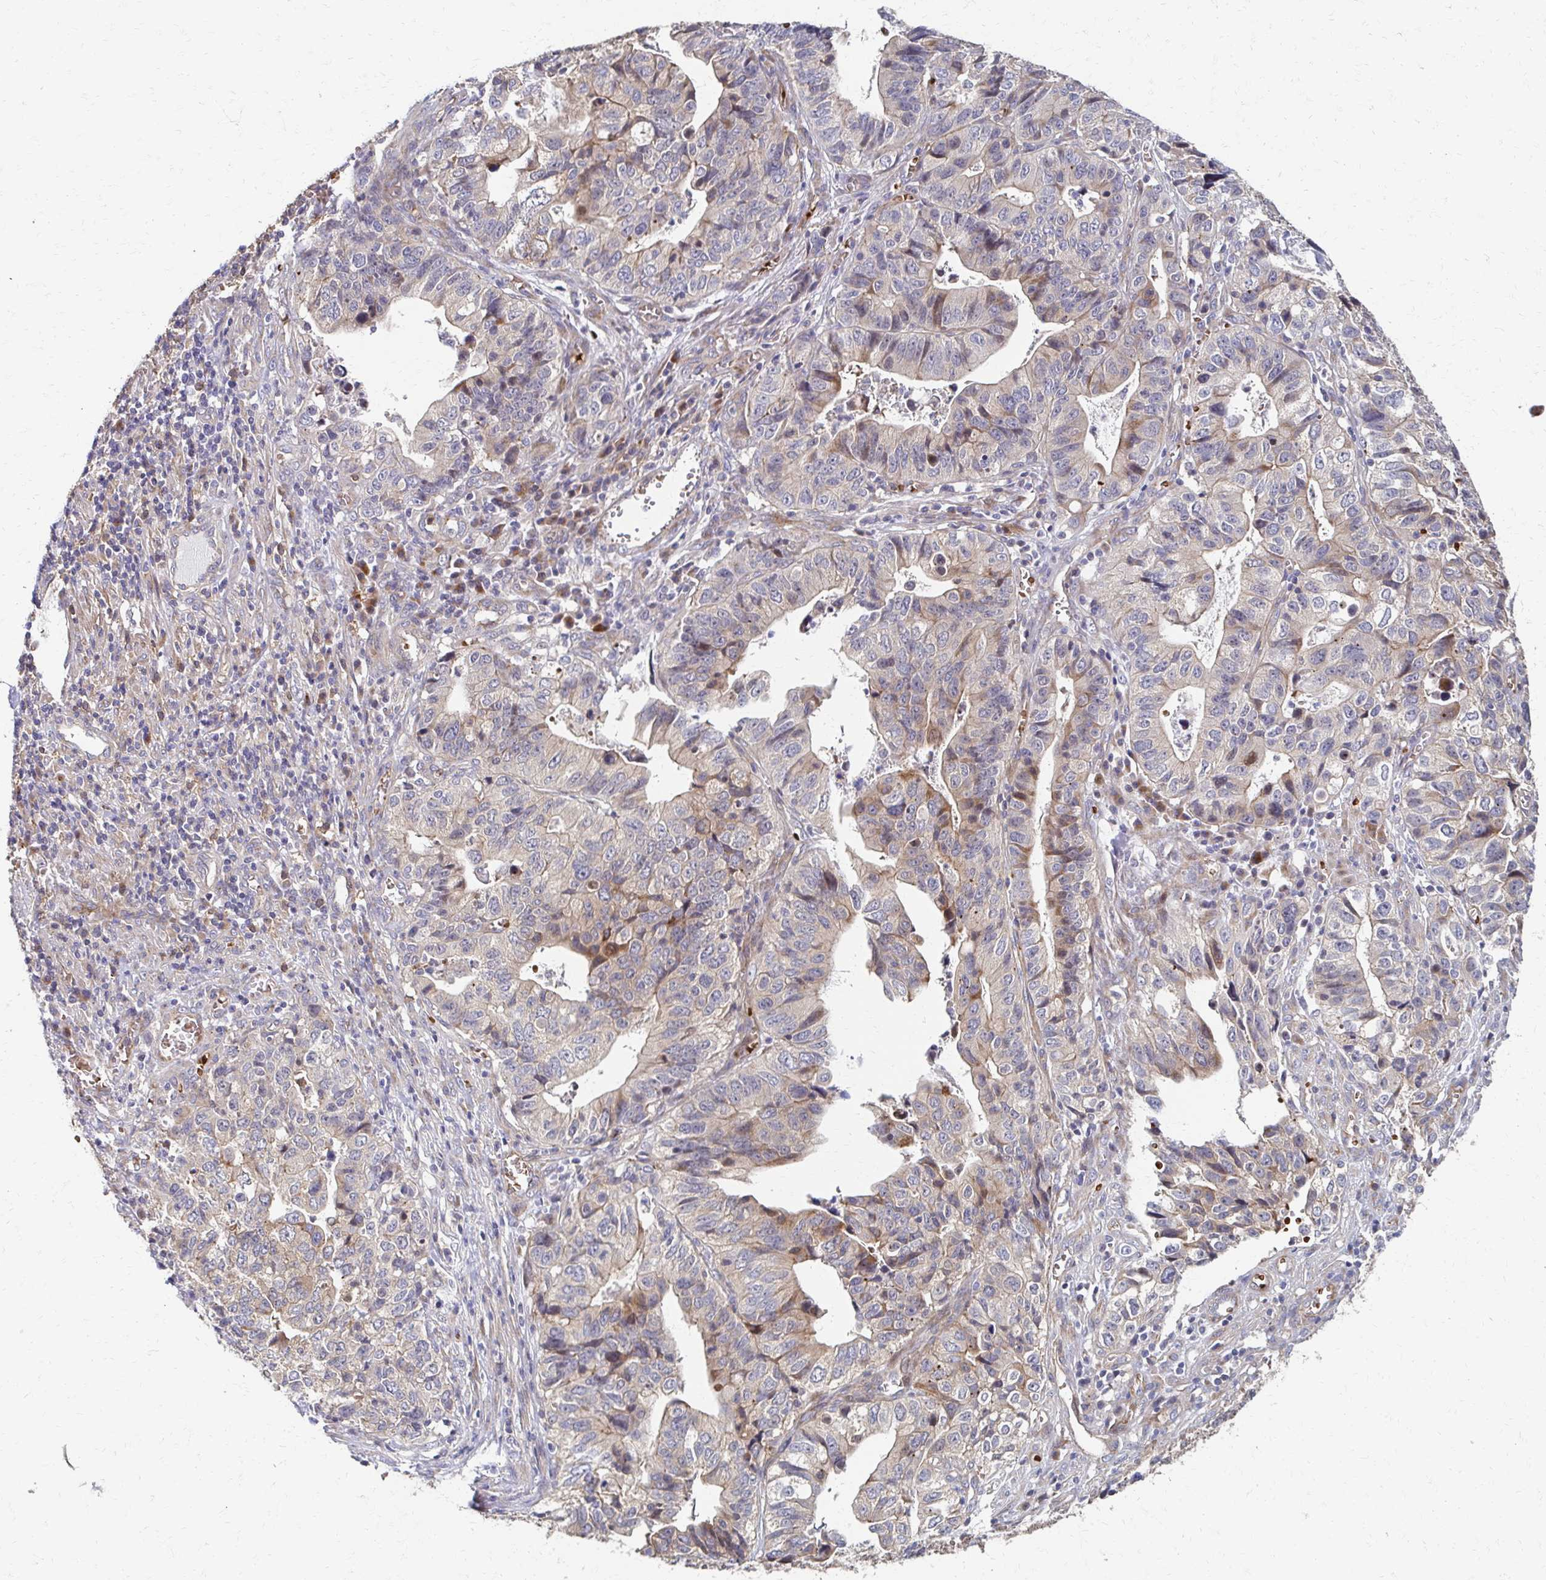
{"staining": {"intensity": "moderate", "quantity": "<25%", "location": "cytoplasmic/membranous"}, "tissue": "stomach cancer", "cell_type": "Tumor cells", "image_type": "cancer", "snomed": [{"axis": "morphology", "description": "Adenocarcinoma, NOS"}, {"axis": "topography", "description": "Stomach, upper"}], "caption": "Stomach cancer (adenocarcinoma) tissue shows moderate cytoplasmic/membranous staining in about <25% of tumor cells, visualized by immunohistochemistry. (DAB IHC with brightfield microscopy, high magnification).", "gene": "SKA2", "patient": {"sex": "female", "age": 67}}